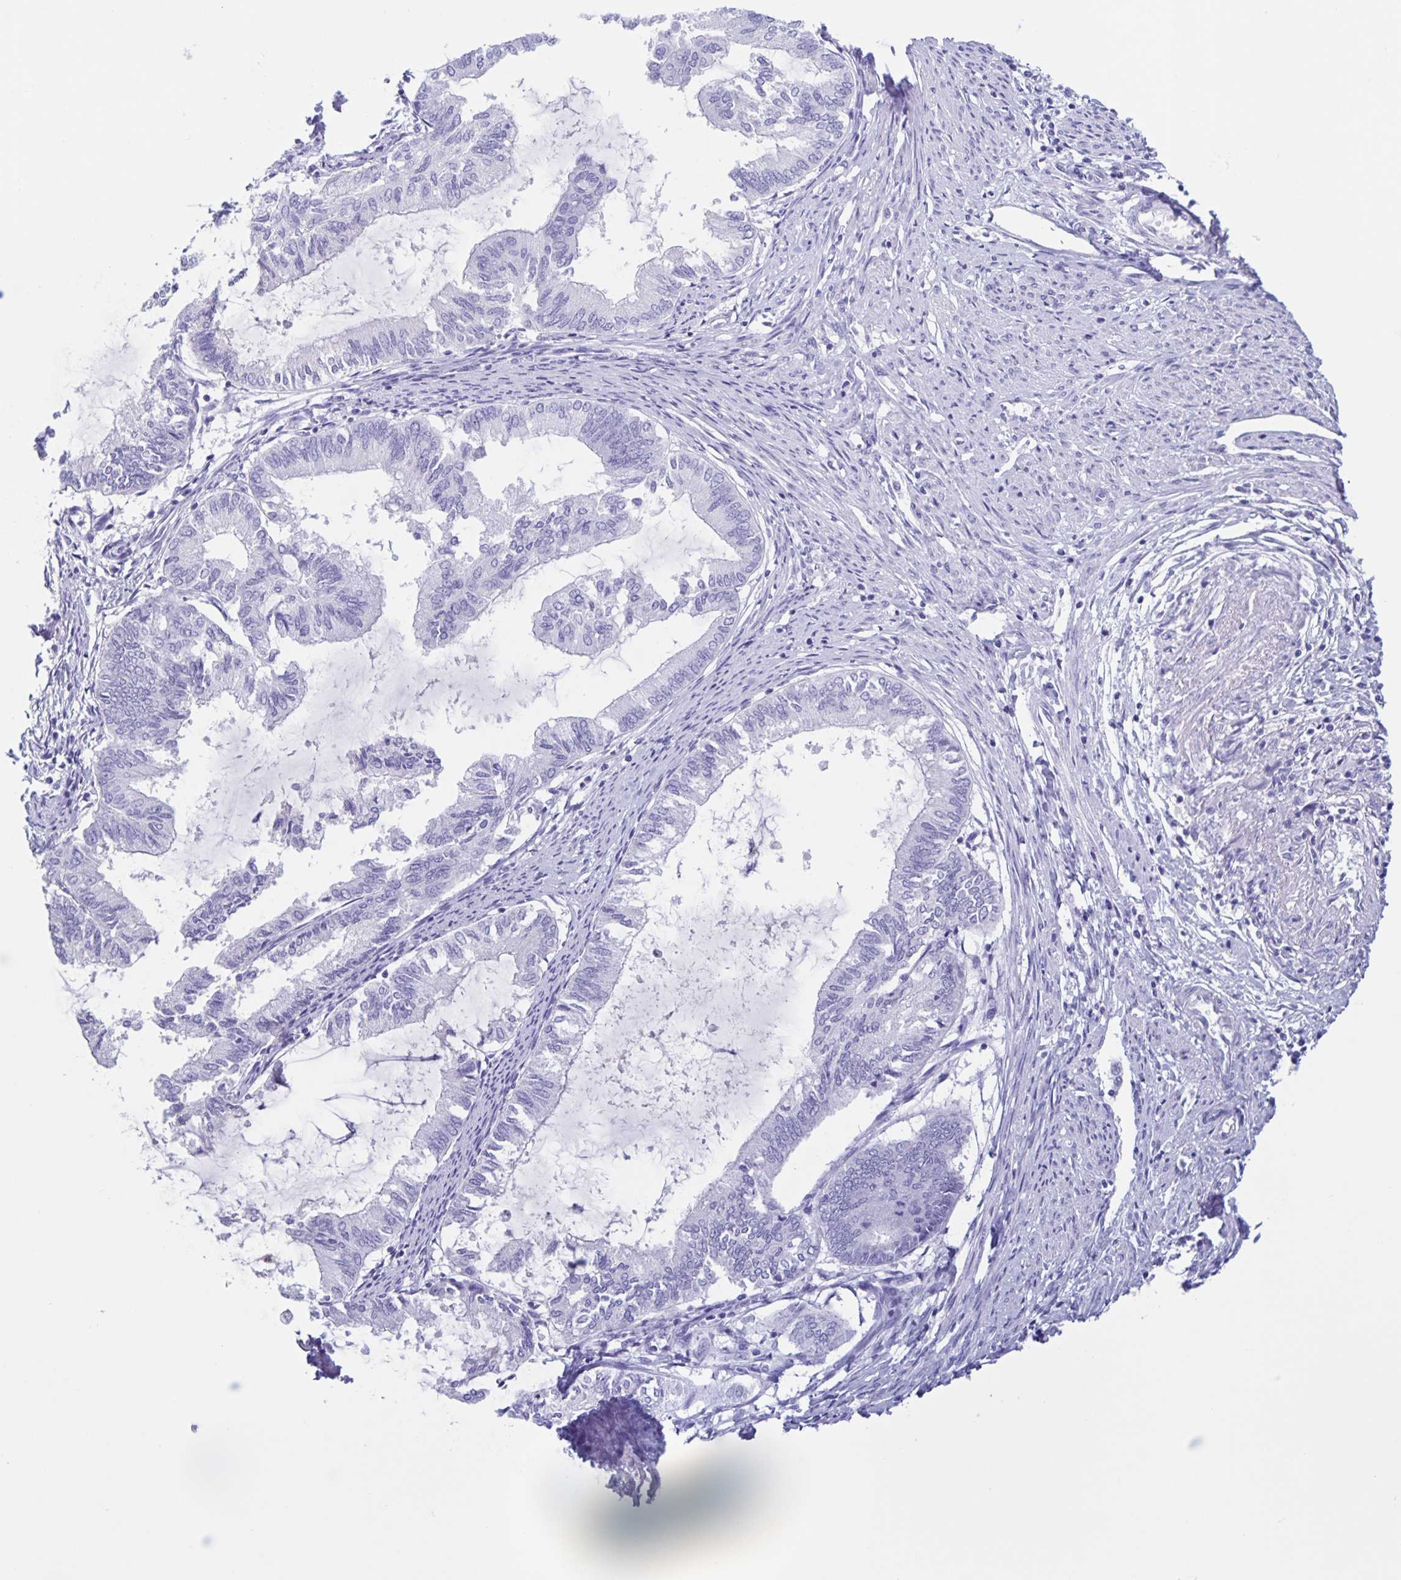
{"staining": {"intensity": "negative", "quantity": "none", "location": "none"}, "tissue": "endometrial cancer", "cell_type": "Tumor cells", "image_type": "cancer", "snomed": [{"axis": "morphology", "description": "Adenocarcinoma, NOS"}, {"axis": "topography", "description": "Endometrium"}], "caption": "A high-resolution image shows immunohistochemistry staining of endometrial cancer (adenocarcinoma), which exhibits no significant expression in tumor cells.", "gene": "DMBT1", "patient": {"sex": "female", "age": 86}}